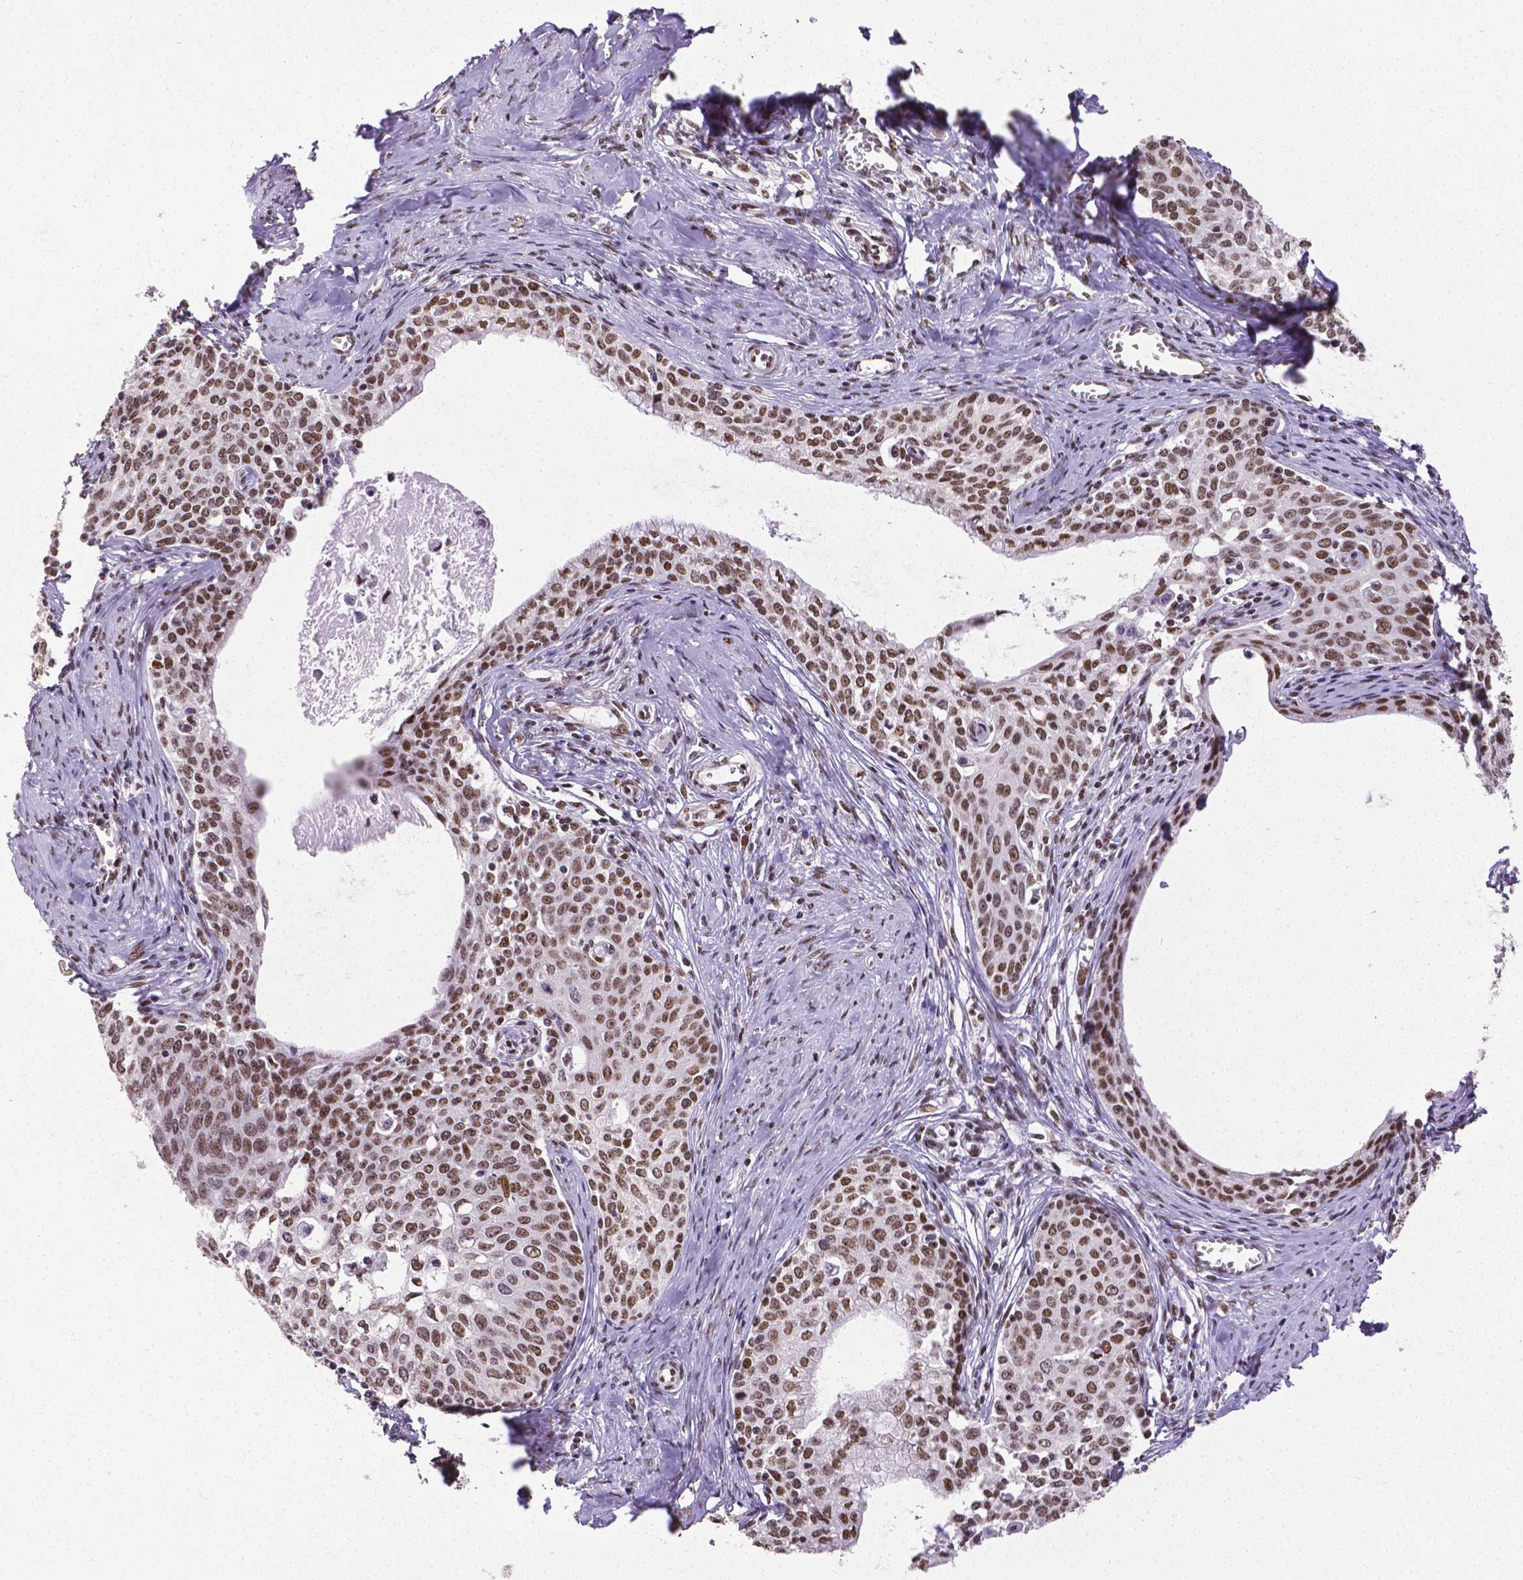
{"staining": {"intensity": "moderate", "quantity": ">75%", "location": "nuclear"}, "tissue": "cervical cancer", "cell_type": "Tumor cells", "image_type": "cancer", "snomed": [{"axis": "morphology", "description": "Squamous cell carcinoma, NOS"}, {"axis": "morphology", "description": "Adenocarcinoma, NOS"}, {"axis": "topography", "description": "Cervix"}], "caption": "Tumor cells show medium levels of moderate nuclear positivity in about >75% of cells in human squamous cell carcinoma (cervical).", "gene": "REST", "patient": {"sex": "female", "age": 52}}